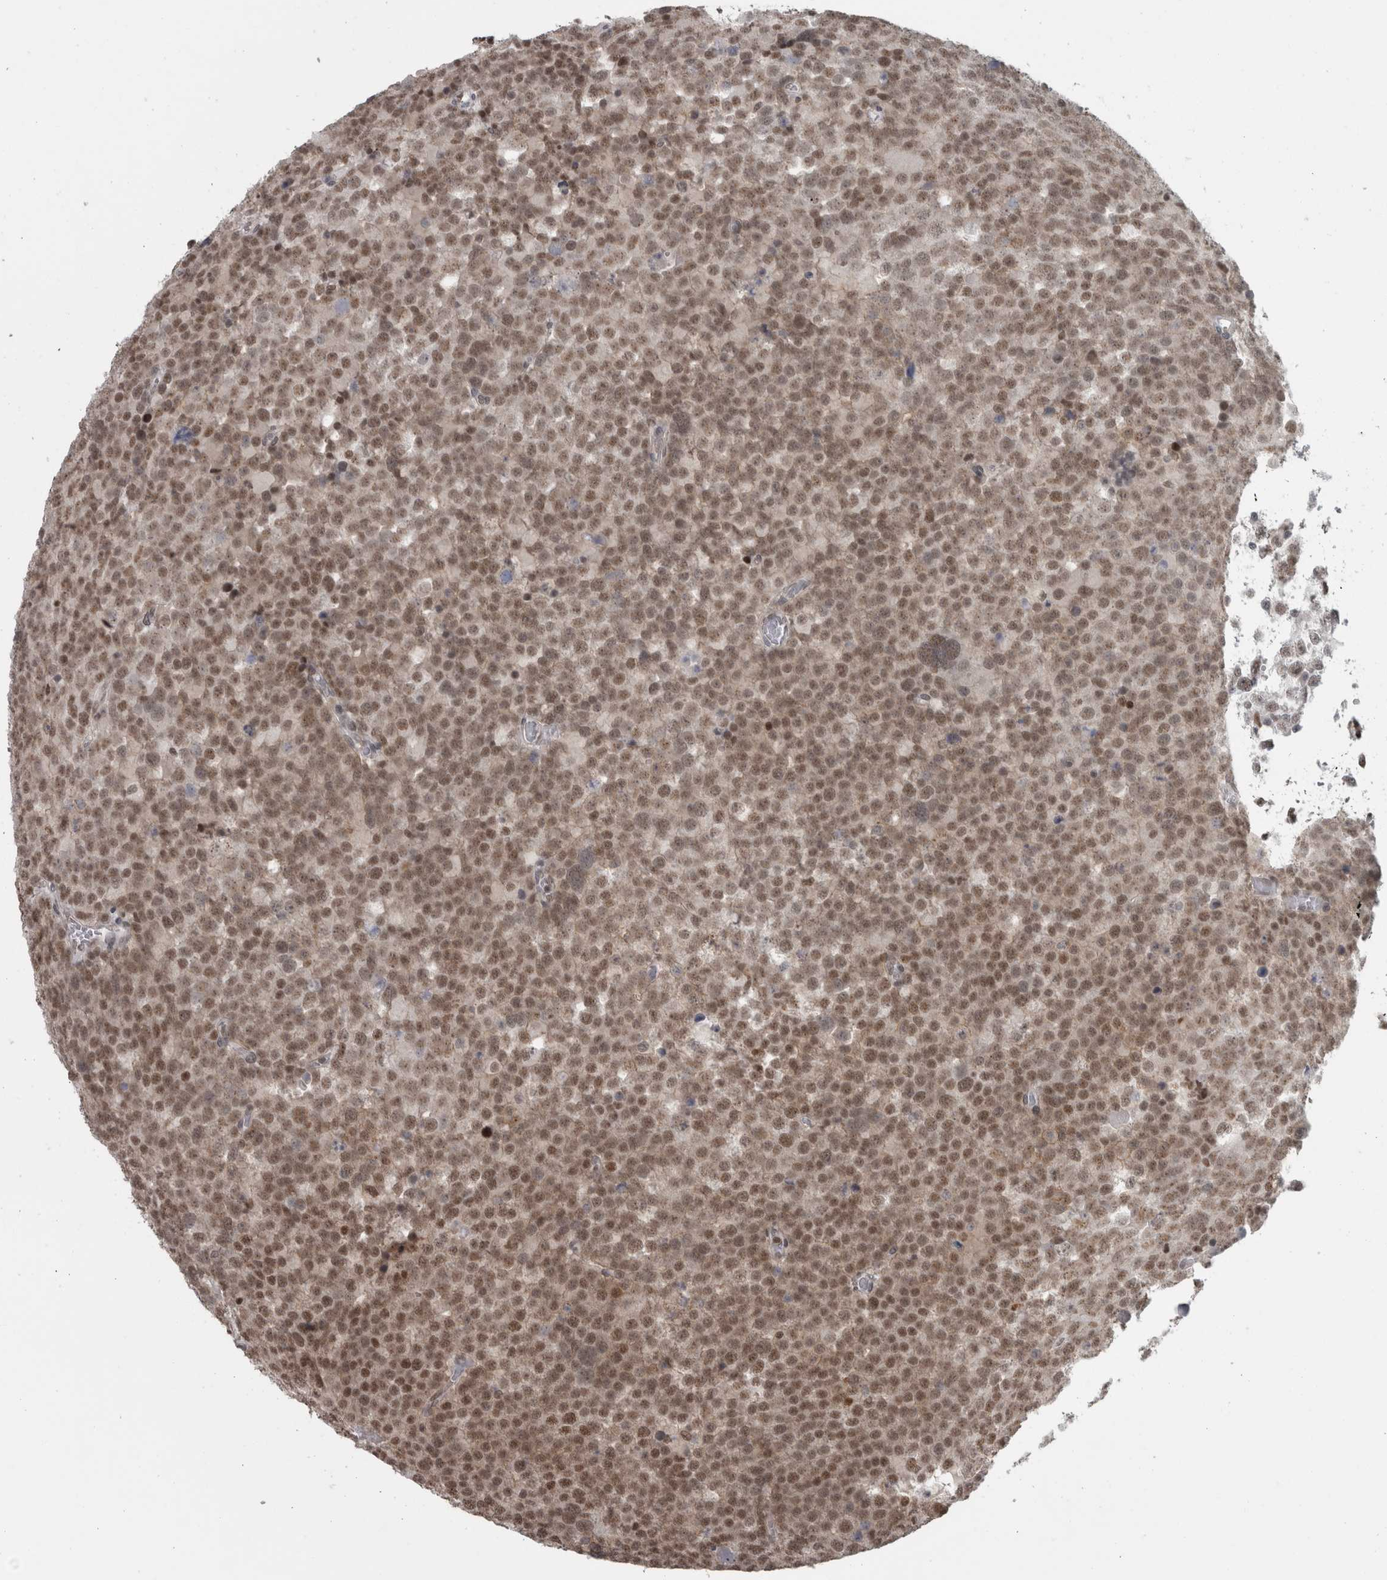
{"staining": {"intensity": "moderate", "quantity": ">75%", "location": "nuclear"}, "tissue": "testis cancer", "cell_type": "Tumor cells", "image_type": "cancer", "snomed": [{"axis": "morphology", "description": "Seminoma, NOS"}, {"axis": "topography", "description": "Testis"}], "caption": "Human testis cancer stained with a brown dye reveals moderate nuclear positive positivity in approximately >75% of tumor cells.", "gene": "MICU3", "patient": {"sex": "male", "age": 71}}